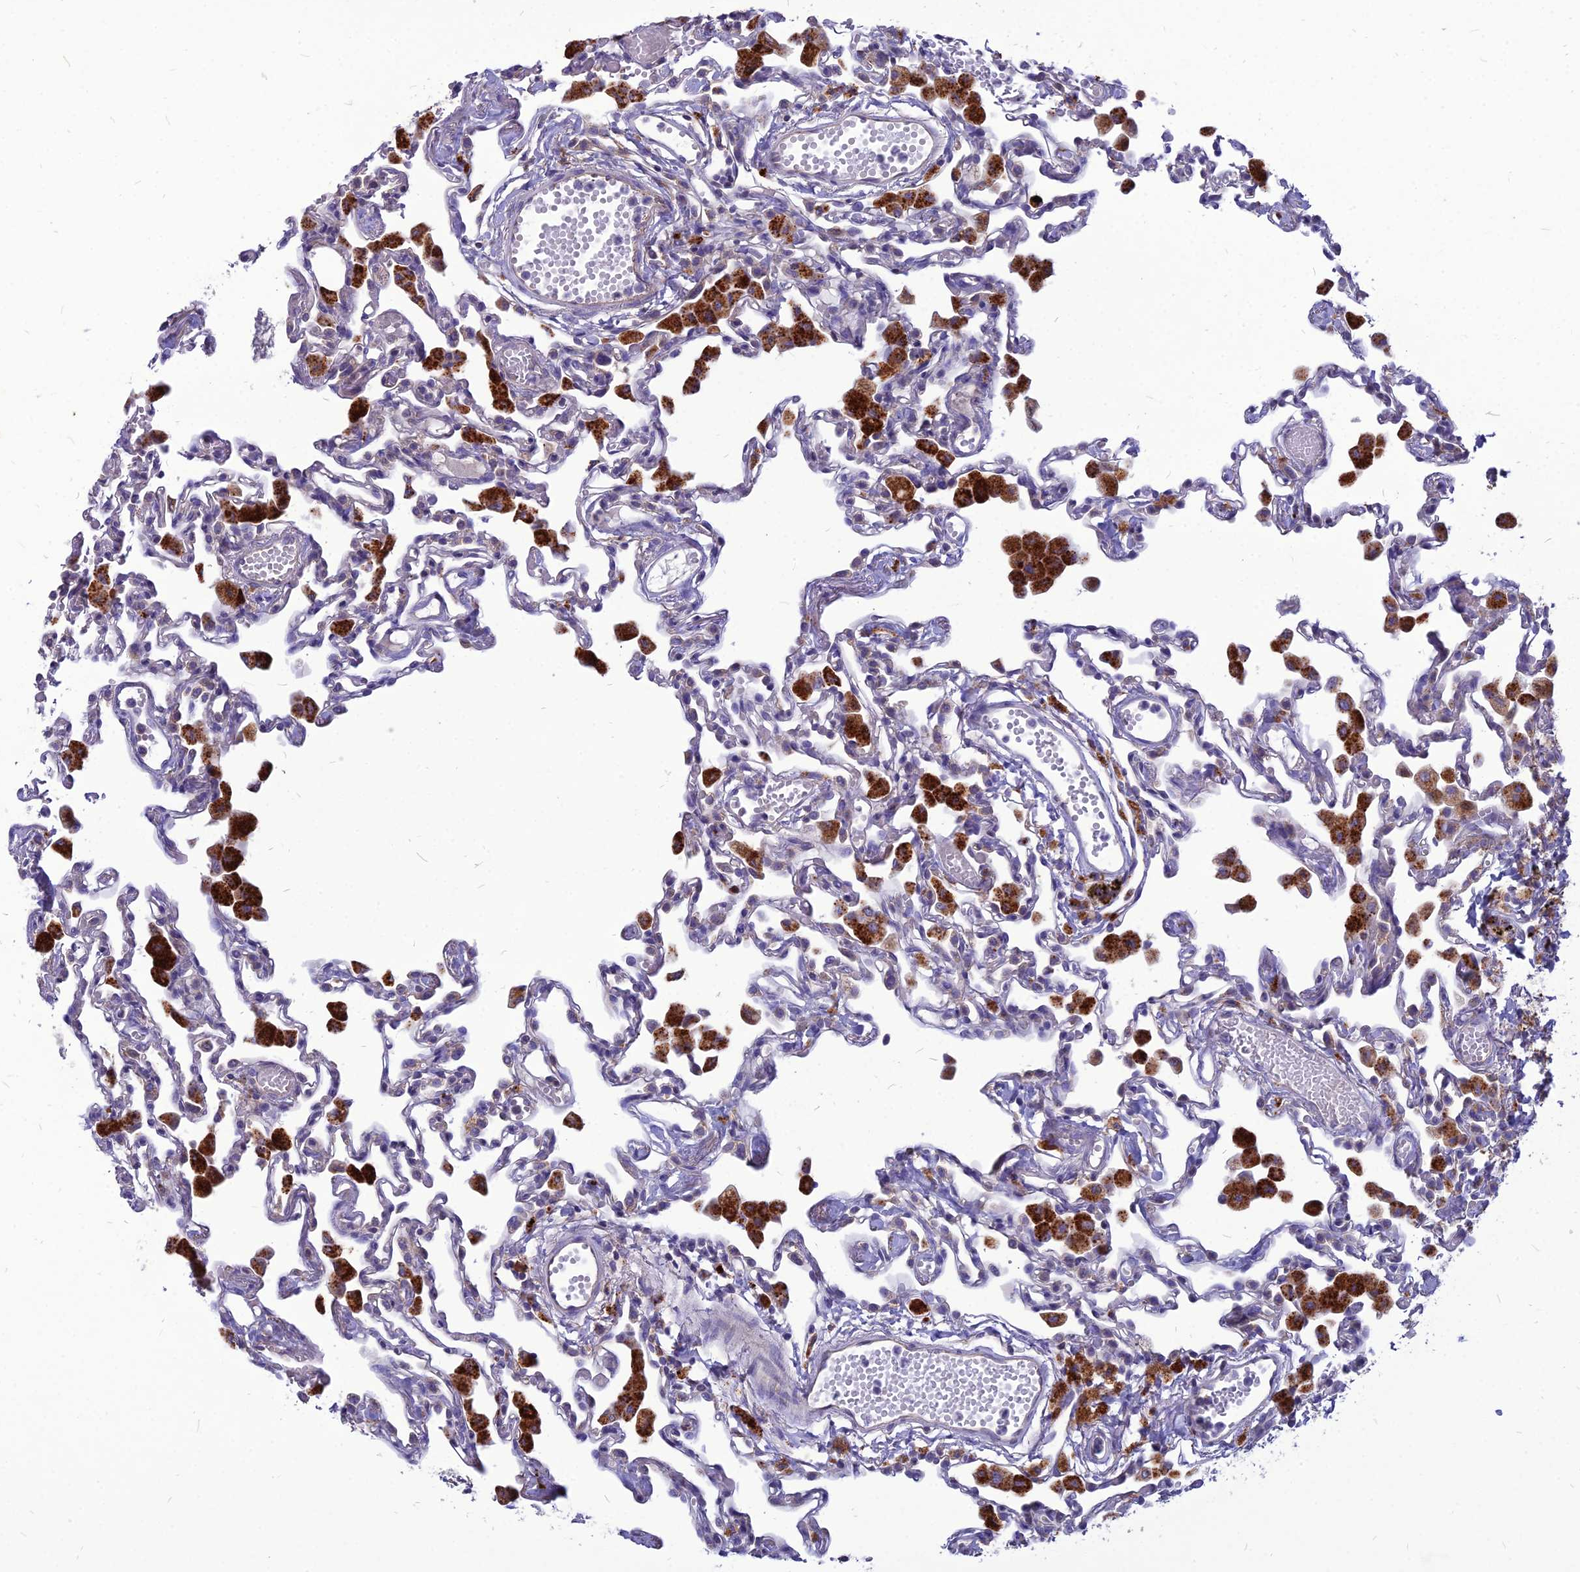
{"staining": {"intensity": "negative", "quantity": "none", "location": "none"}, "tissue": "lung", "cell_type": "Alveolar cells", "image_type": "normal", "snomed": [{"axis": "morphology", "description": "Normal tissue, NOS"}, {"axis": "topography", "description": "Bronchus"}, {"axis": "topography", "description": "Lung"}], "caption": "The histopathology image shows no staining of alveolar cells in unremarkable lung. Brightfield microscopy of IHC stained with DAB (brown) and hematoxylin (blue), captured at high magnification.", "gene": "PCED1B", "patient": {"sex": "female", "age": 49}}